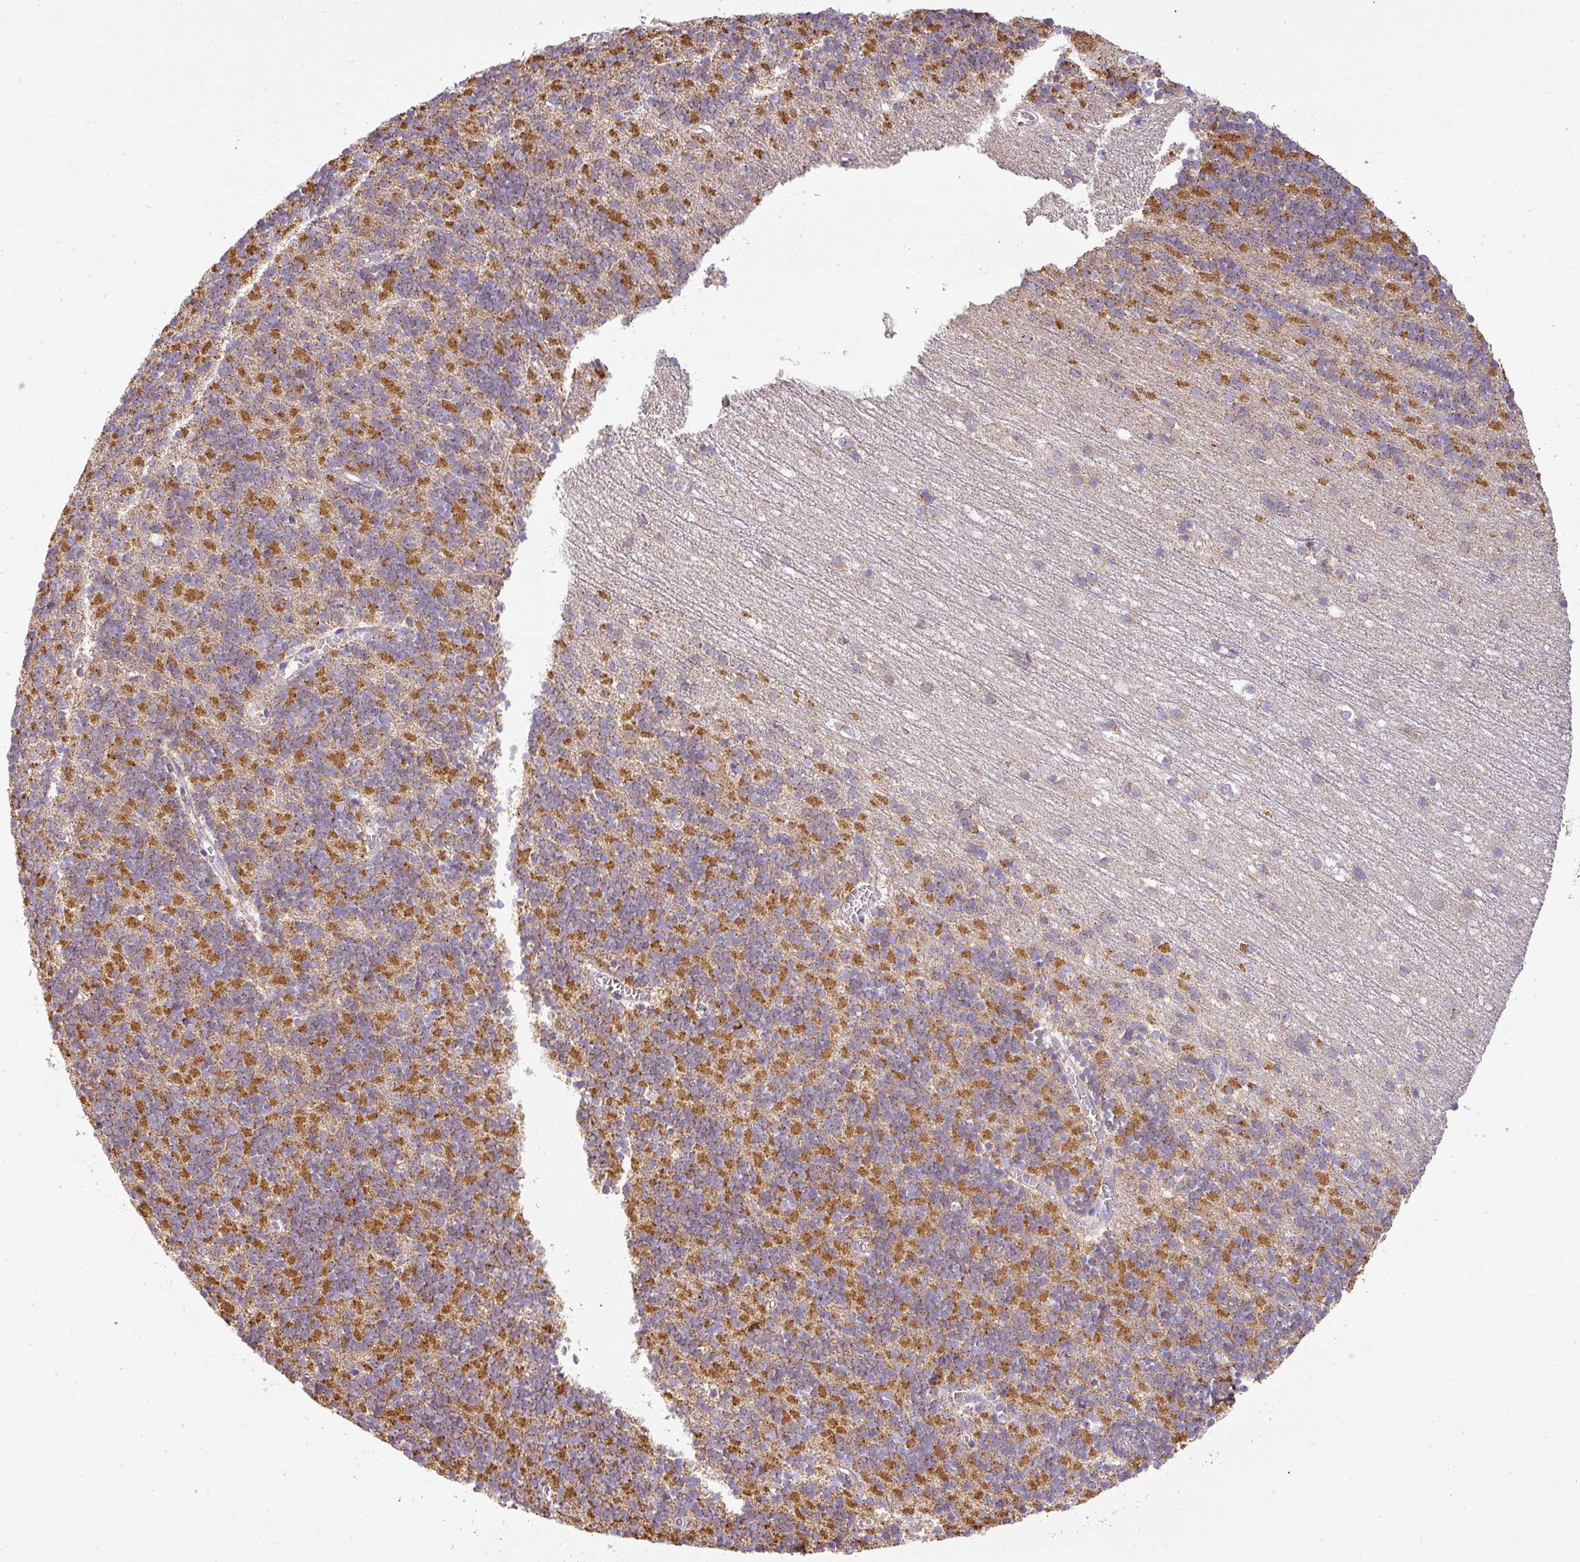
{"staining": {"intensity": "moderate", "quantity": ">75%", "location": "cytoplasmic/membranous"}, "tissue": "cerebellum", "cell_type": "Cells in granular layer", "image_type": "normal", "snomed": [{"axis": "morphology", "description": "Normal tissue, NOS"}, {"axis": "topography", "description": "Cerebellum"}], "caption": "Cerebellum was stained to show a protein in brown. There is medium levels of moderate cytoplasmic/membranous staining in about >75% of cells in granular layer.", "gene": "ZNF211", "patient": {"sex": "male", "age": 54}}